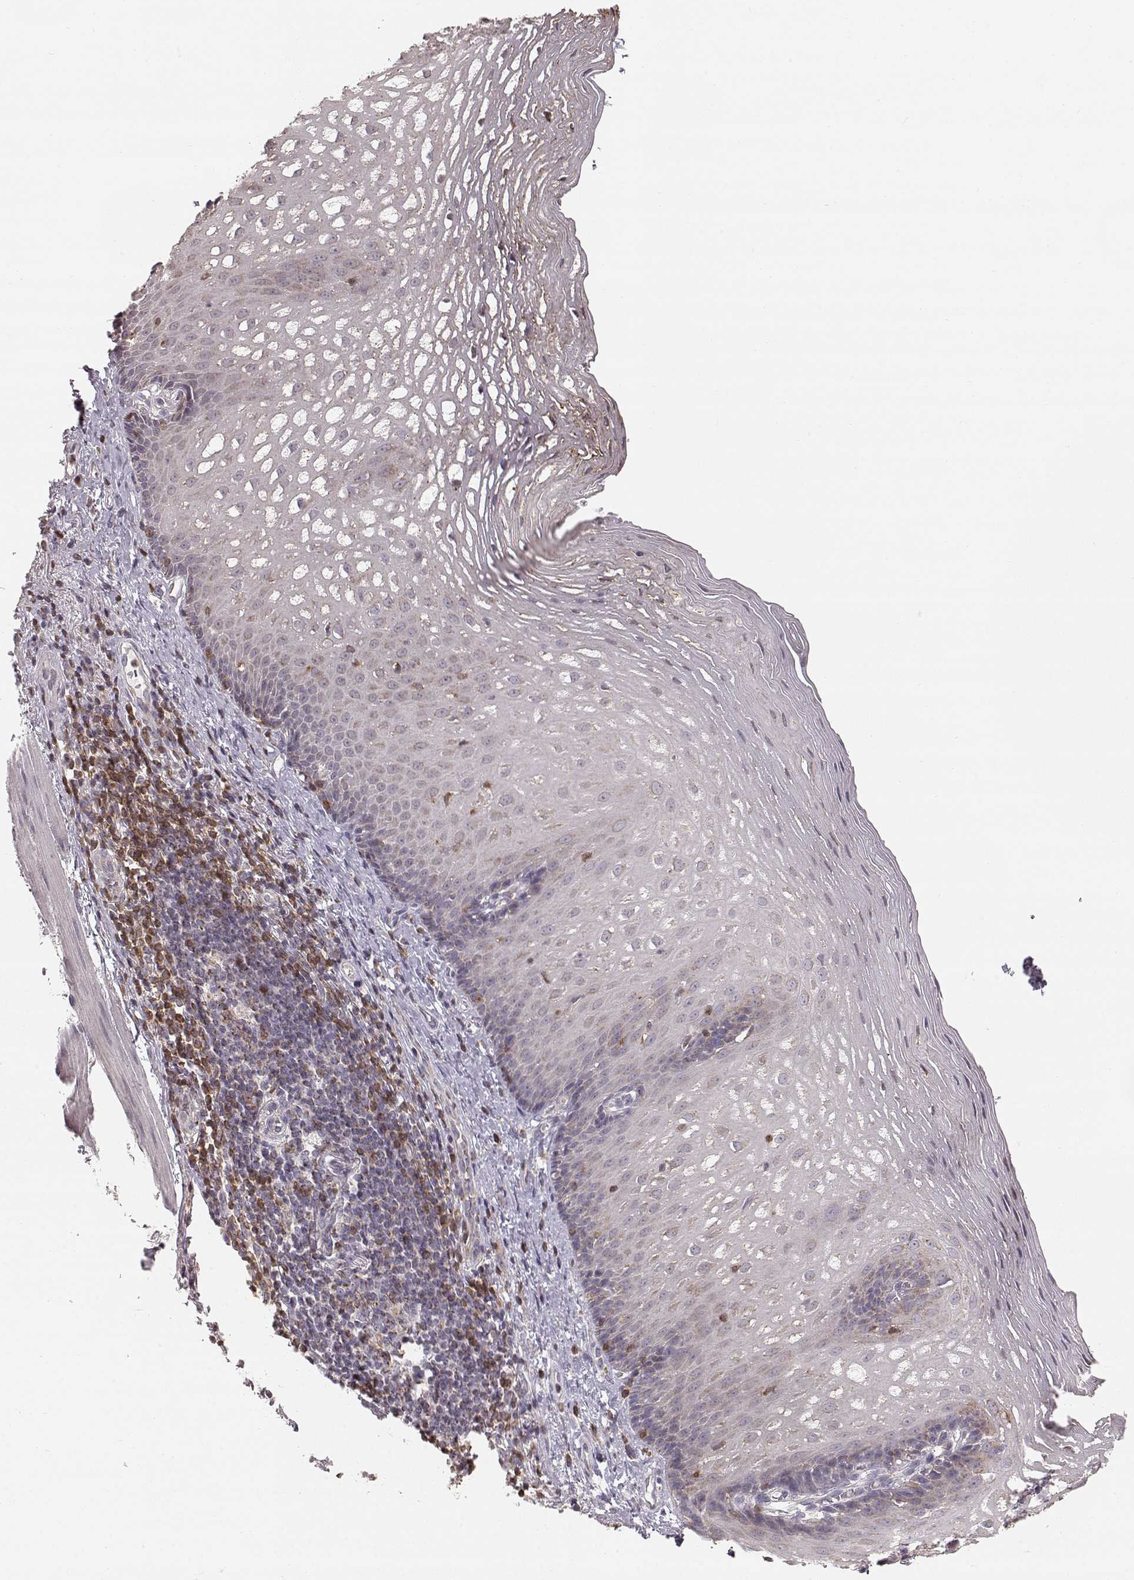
{"staining": {"intensity": "negative", "quantity": "none", "location": "none"}, "tissue": "esophagus", "cell_type": "Squamous epithelial cells", "image_type": "normal", "snomed": [{"axis": "morphology", "description": "Normal tissue, NOS"}, {"axis": "topography", "description": "Esophagus"}], "caption": "Immunohistochemical staining of normal esophagus displays no significant staining in squamous epithelial cells.", "gene": "GRAP2", "patient": {"sex": "male", "age": 76}}